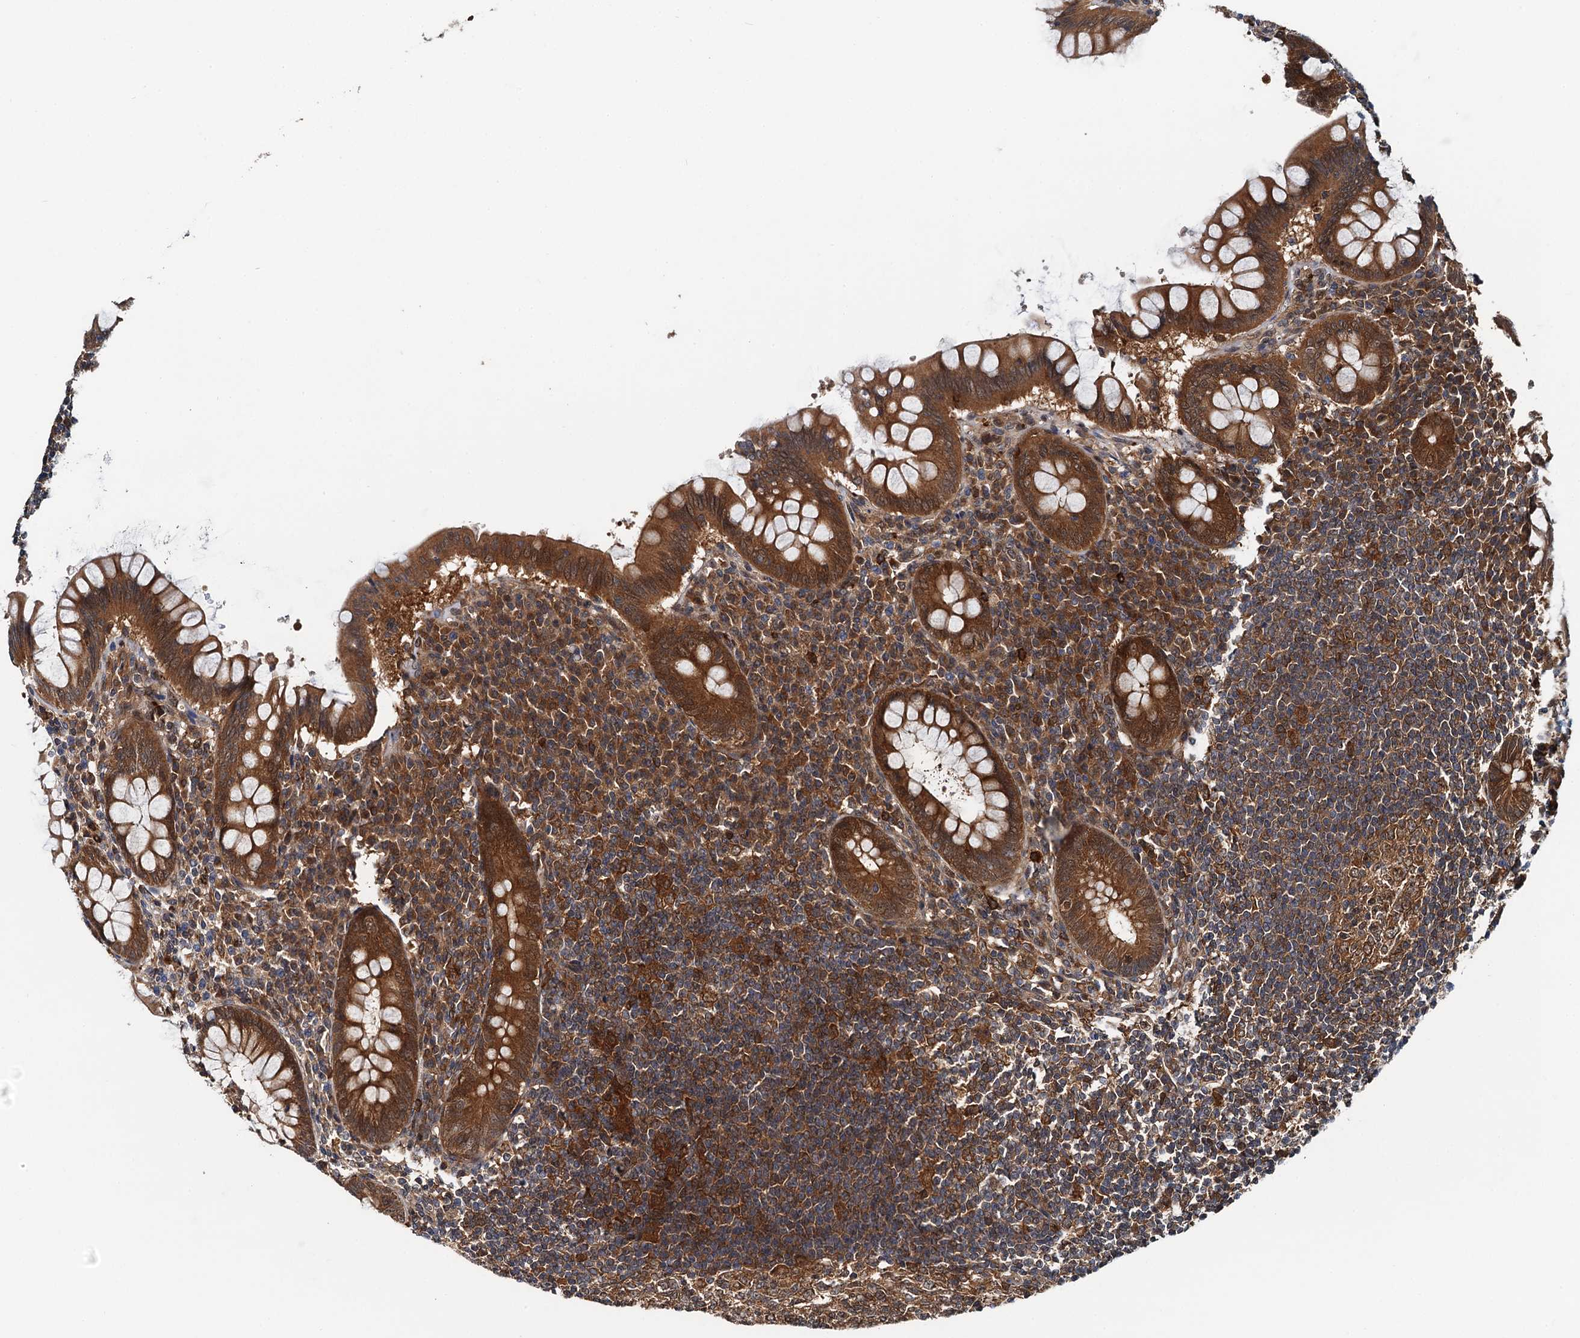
{"staining": {"intensity": "strong", "quantity": ">75%", "location": "cytoplasmic/membranous"}, "tissue": "appendix", "cell_type": "Glandular cells", "image_type": "normal", "snomed": [{"axis": "morphology", "description": "Normal tissue, NOS"}, {"axis": "topography", "description": "Appendix"}], "caption": "Protein expression by IHC displays strong cytoplasmic/membranous expression in approximately >75% of glandular cells in normal appendix.", "gene": "AAGAB", "patient": {"sex": "female", "age": 33}}